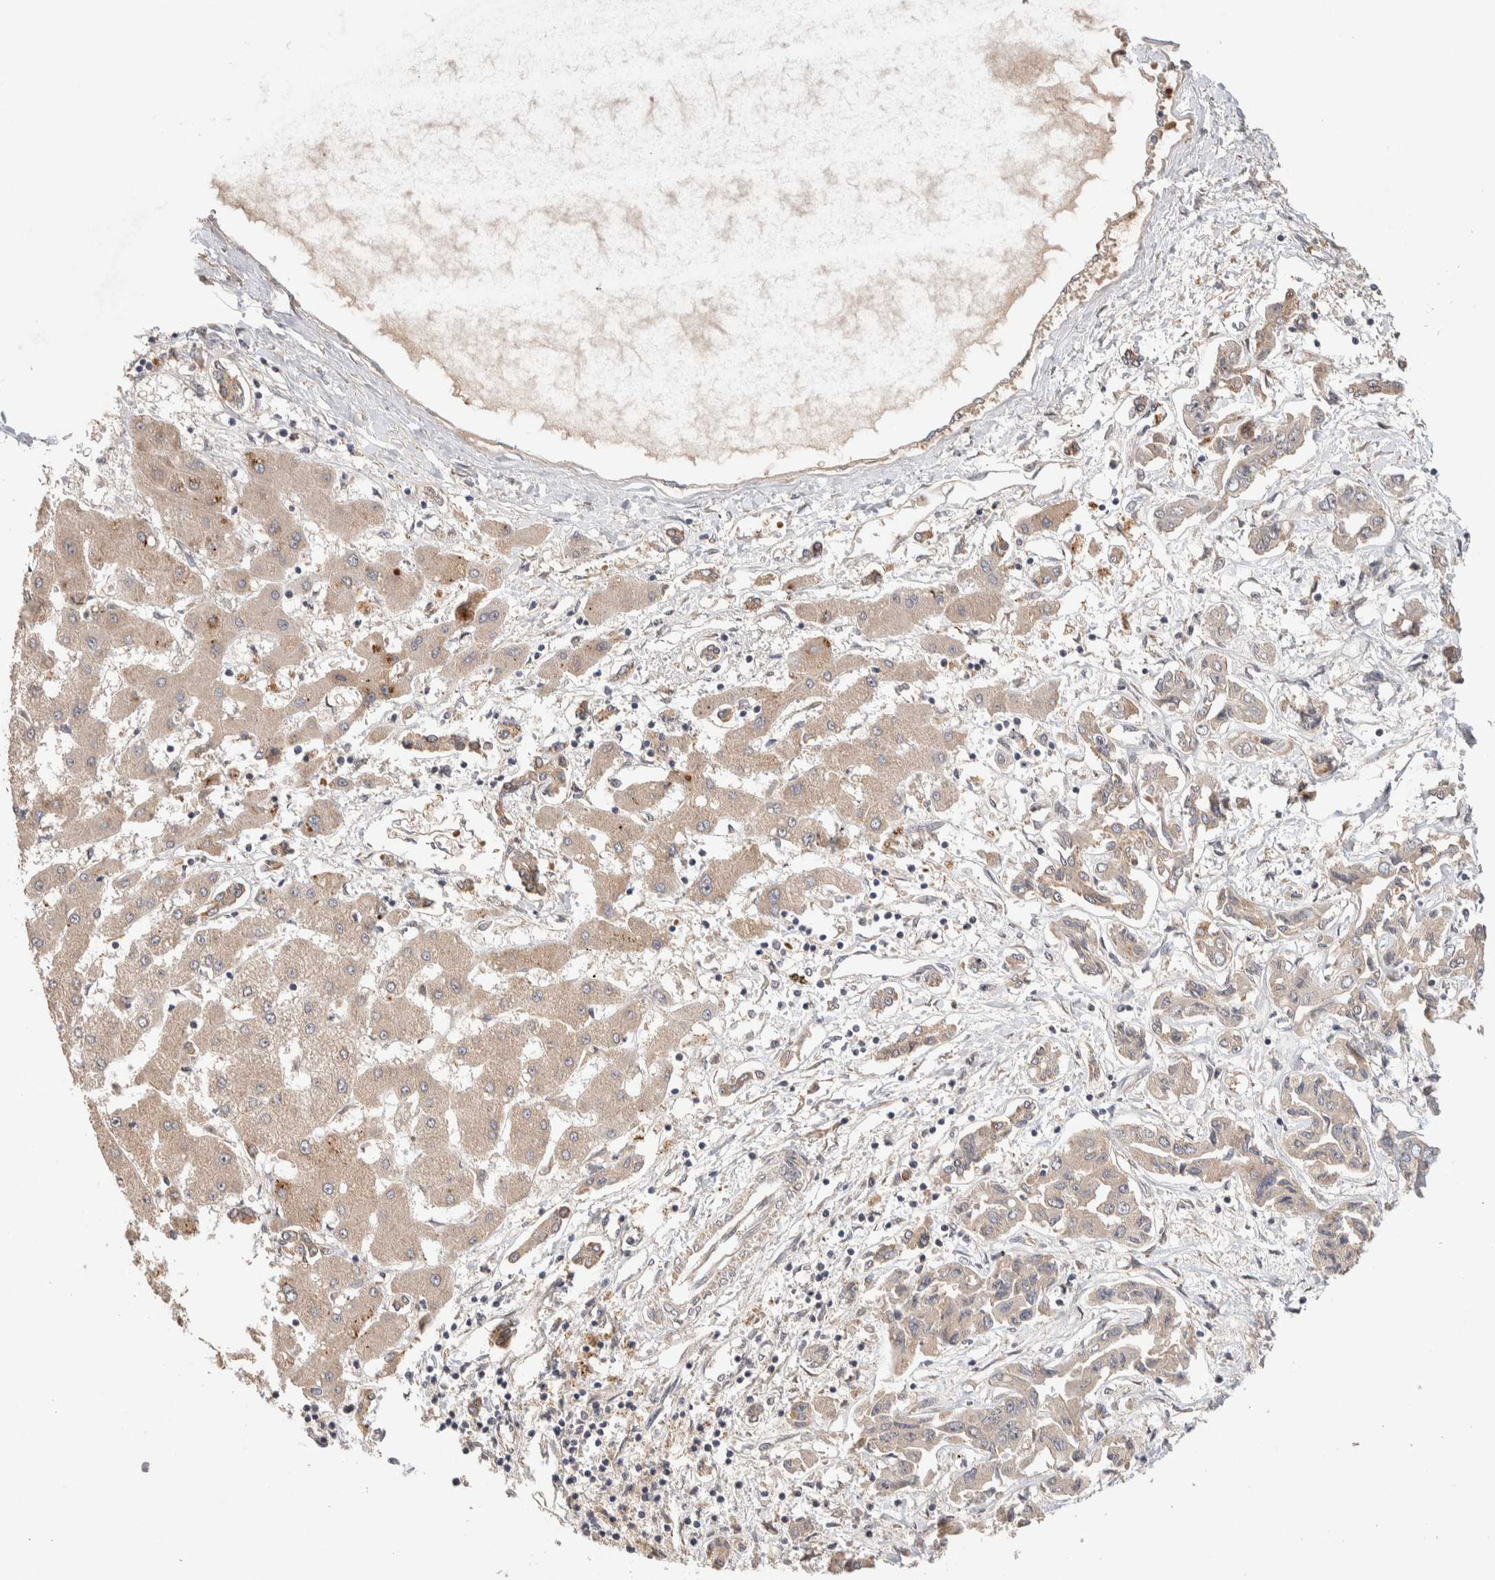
{"staining": {"intensity": "weak", "quantity": ">75%", "location": "cytoplasmic/membranous"}, "tissue": "liver cancer", "cell_type": "Tumor cells", "image_type": "cancer", "snomed": [{"axis": "morphology", "description": "Cholangiocarcinoma"}, {"axis": "topography", "description": "Liver"}], "caption": "Immunohistochemistry (IHC) (DAB (3,3'-diaminobenzidine)) staining of human liver cancer shows weak cytoplasmic/membranous protein positivity in about >75% of tumor cells. (DAB = brown stain, brightfield microscopy at high magnification).", "gene": "CASK", "patient": {"sex": "male", "age": 59}}